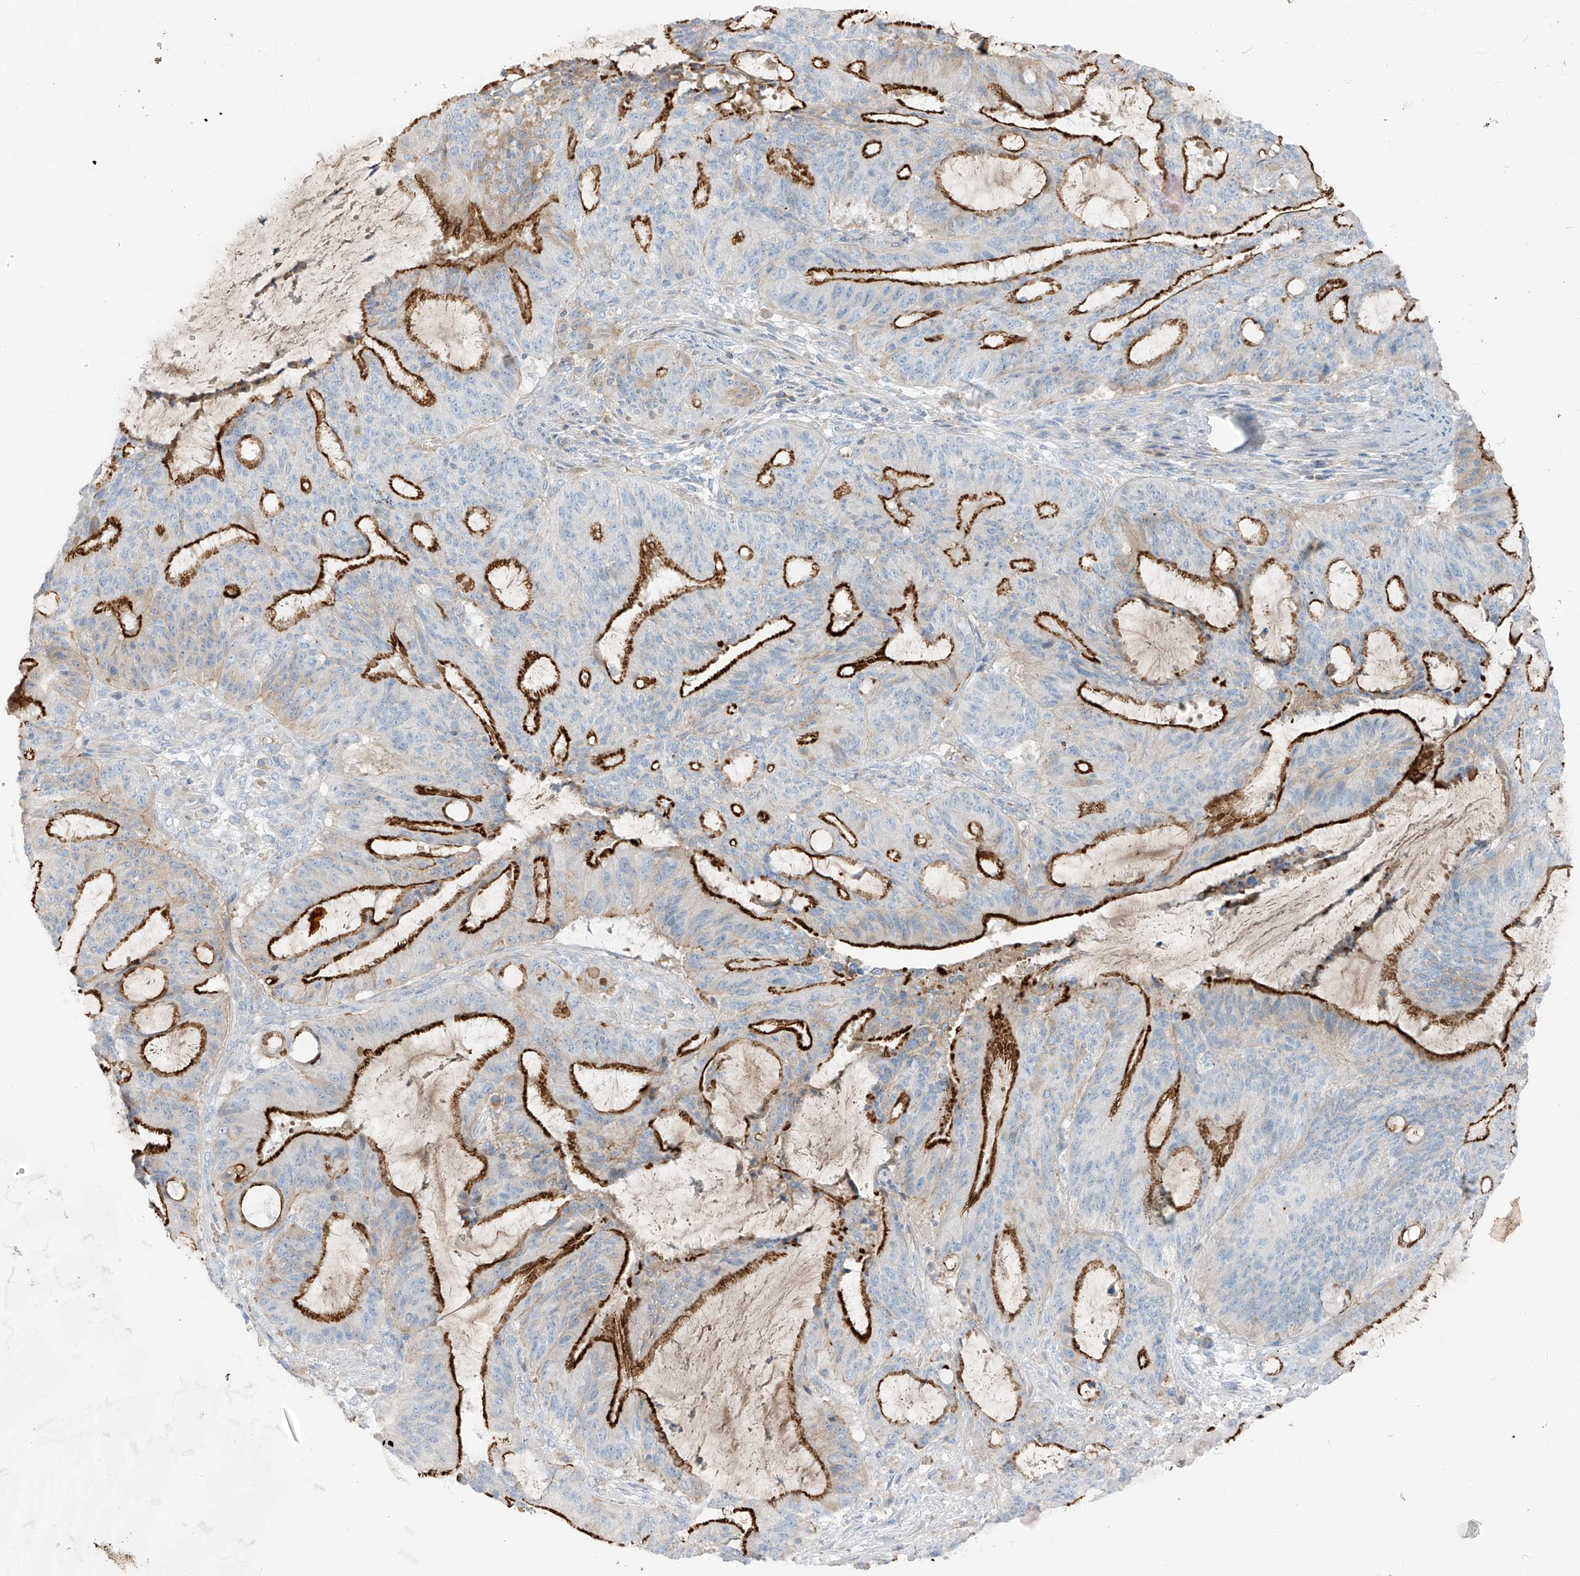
{"staining": {"intensity": "strong", "quantity": ">75%", "location": "cytoplasmic/membranous"}, "tissue": "liver cancer", "cell_type": "Tumor cells", "image_type": "cancer", "snomed": [{"axis": "morphology", "description": "Normal tissue, NOS"}, {"axis": "morphology", "description": "Cholangiocarcinoma"}, {"axis": "topography", "description": "Liver"}, {"axis": "topography", "description": "Peripheral nerve tissue"}], "caption": "Liver cancer stained with DAB (3,3'-diaminobenzidine) IHC demonstrates high levels of strong cytoplasmic/membranous positivity in approximately >75% of tumor cells. (Stains: DAB in brown, nuclei in blue, Microscopy: brightfield microscopy at high magnification).", "gene": "FAM131C", "patient": {"sex": "female", "age": 73}}